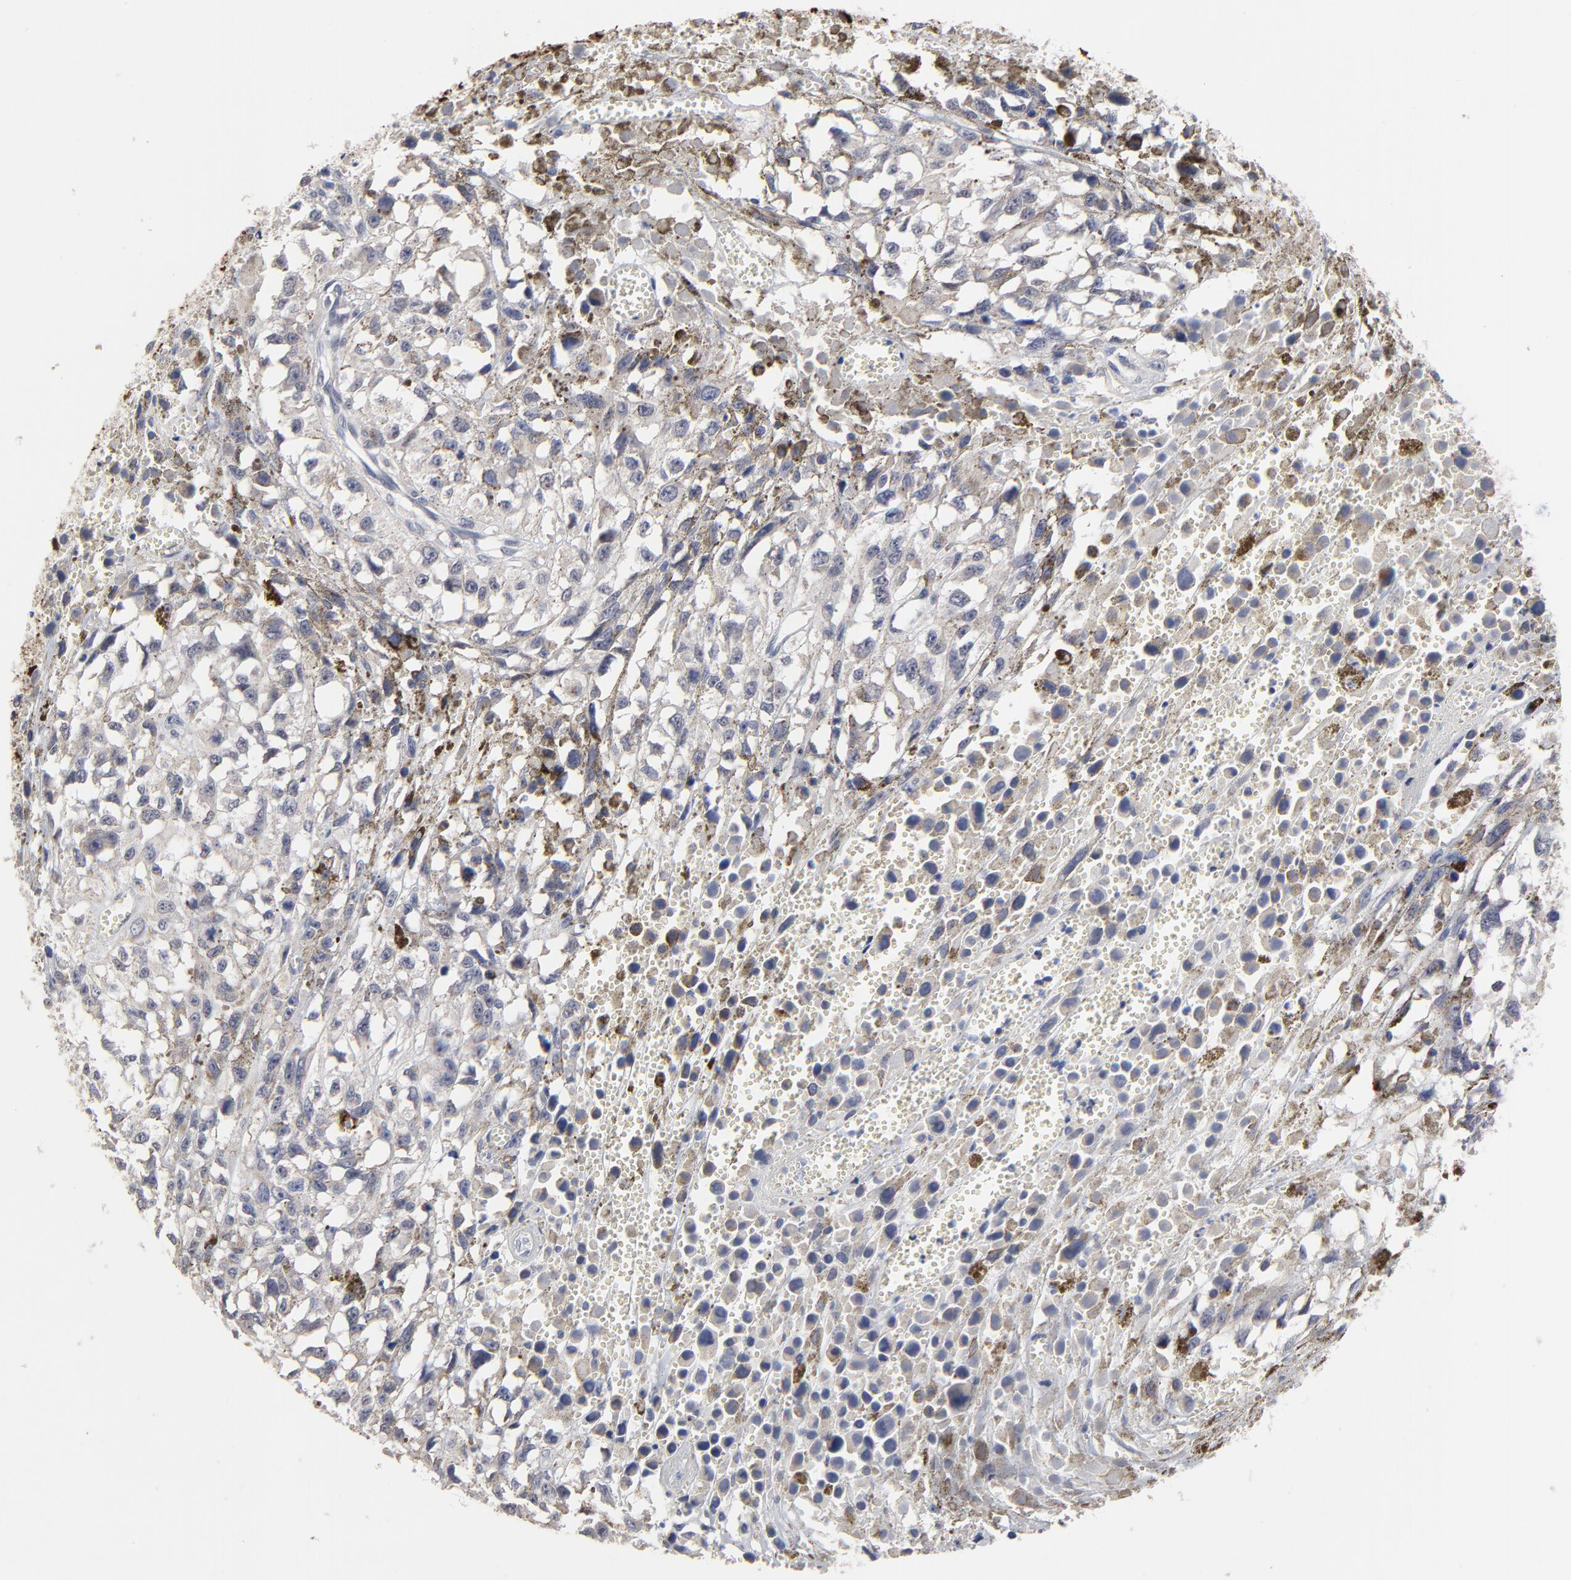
{"staining": {"intensity": "negative", "quantity": "none", "location": "none"}, "tissue": "melanoma", "cell_type": "Tumor cells", "image_type": "cancer", "snomed": [{"axis": "morphology", "description": "Malignant melanoma, Metastatic site"}, {"axis": "topography", "description": "Lymph node"}], "caption": "DAB immunohistochemical staining of human malignant melanoma (metastatic site) demonstrates no significant expression in tumor cells.", "gene": "MAGEA10", "patient": {"sex": "male", "age": 59}}